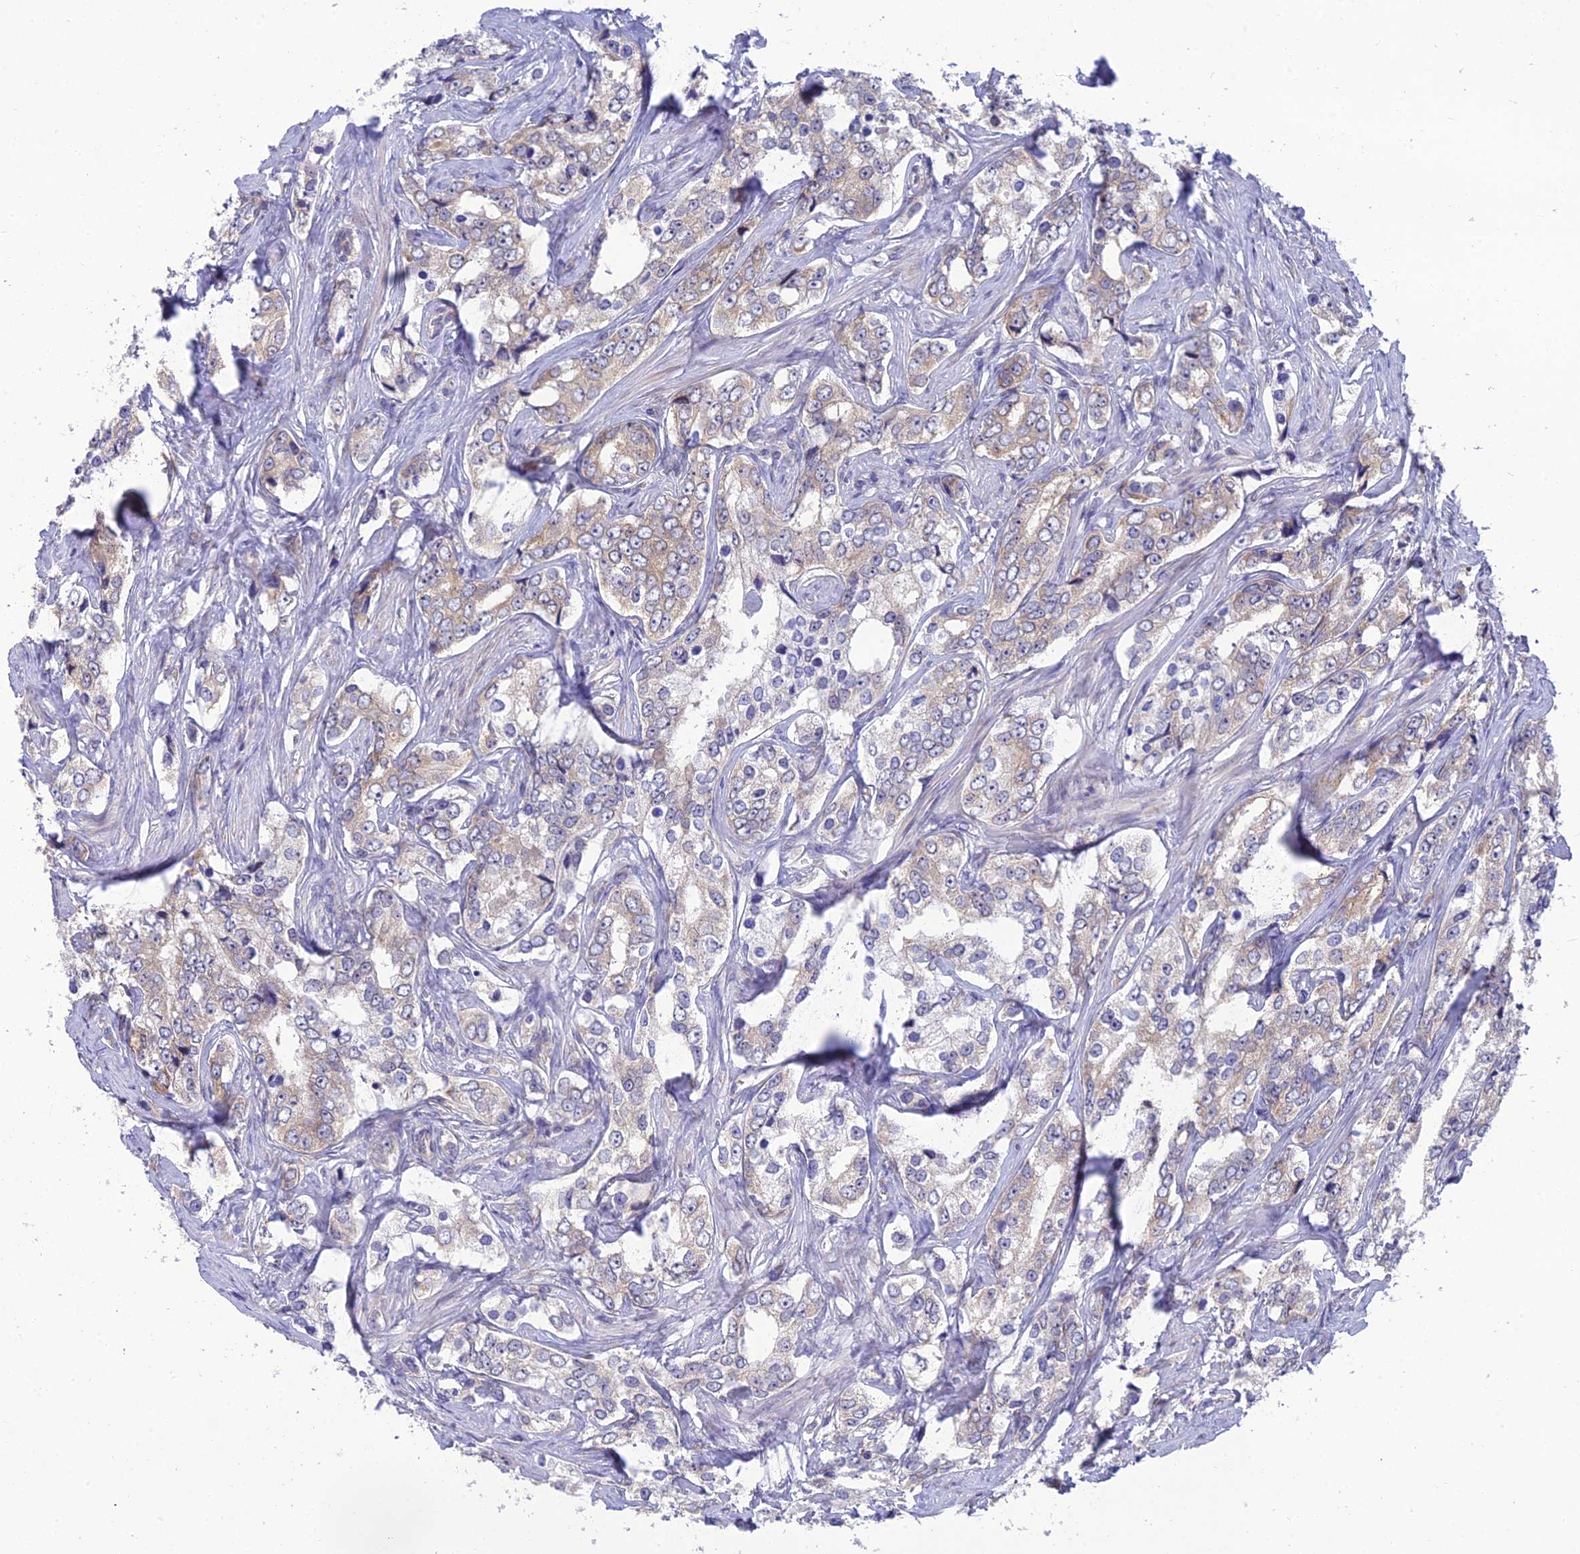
{"staining": {"intensity": "weak", "quantity": "<25%", "location": "cytoplasmic/membranous"}, "tissue": "prostate cancer", "cell_type": "Tumor cells", "image_type": "cancer", "snomed": [{"axis": "morphology", "description": "Adenocarcinoma, High grade"}, {"axis": "topography", "description": "Prostate"}], "caption": "DAB immunohistochemical staining of human prostate cancer (high-grade adenocarcinoma) displays no significant expression in tumor cells. (Brightfield microscopy of DAB (3,3'-diaminobenzidine) immunohistochemistry at high magnification).", "gene": "CLCN7", "patient": {"sex": "male", "age": 66}}